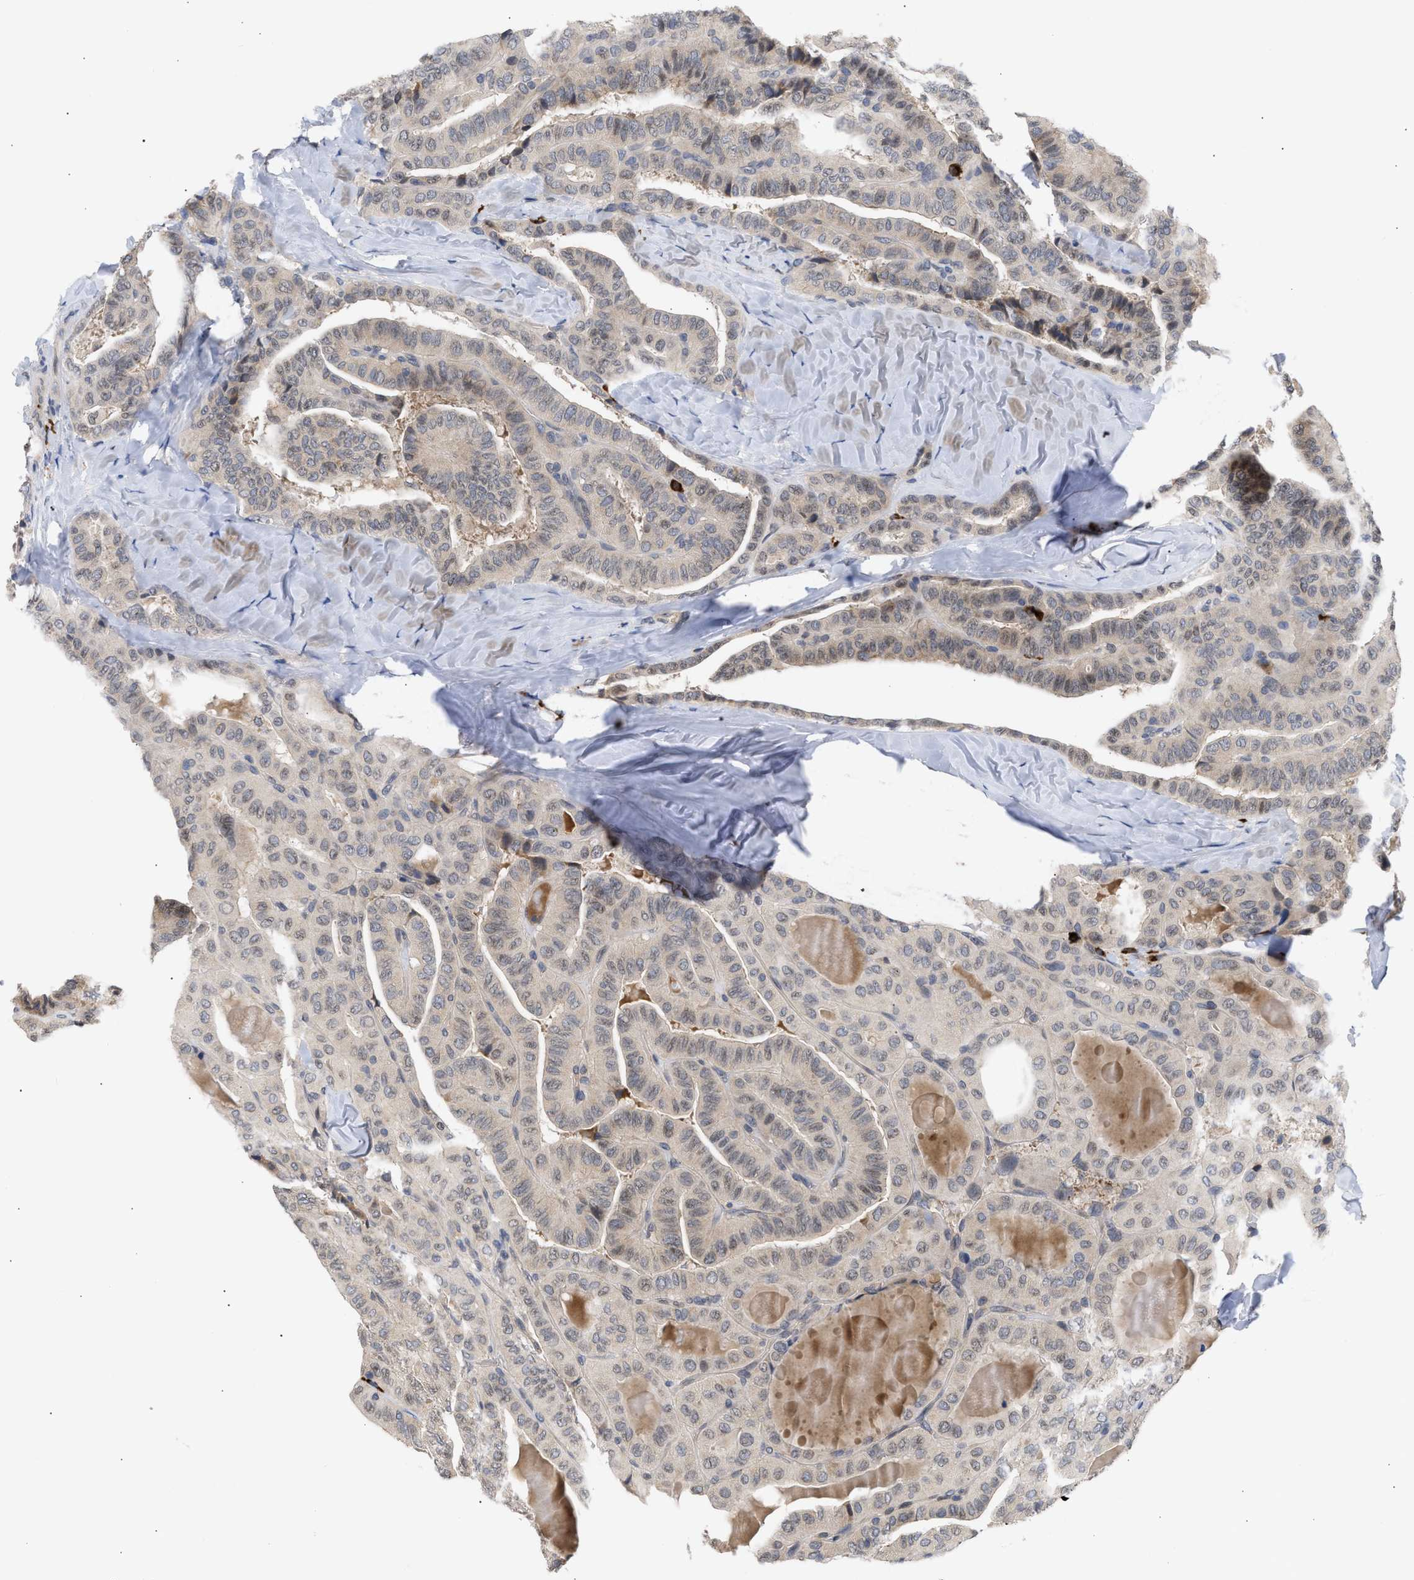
{"staining": {"intensity": "negative", "quantity": "none", "location": "none"}, "tissue": "thyroid cancer", "cell_type": "Tumor cells", "image_type": "cancer", "snomed": [{"axis": "morphology", "description": "Papillary adenocarcinoma, NOS"}, {"axis": "topography", "description": "Thyroid gland"}], "caption": "Immunohistochemical staining of human thyroid cancer shows no significant positivity in tumor cells. Brightfield microscopy of immunohistochemistry (IHC) stained with DAB (3,3'-diaminobenzidine) (brown) and hematoxylin (blue), captured at high magnification.", "gene": "NUP62", "patient": {"sex": "male", "age": 77}}